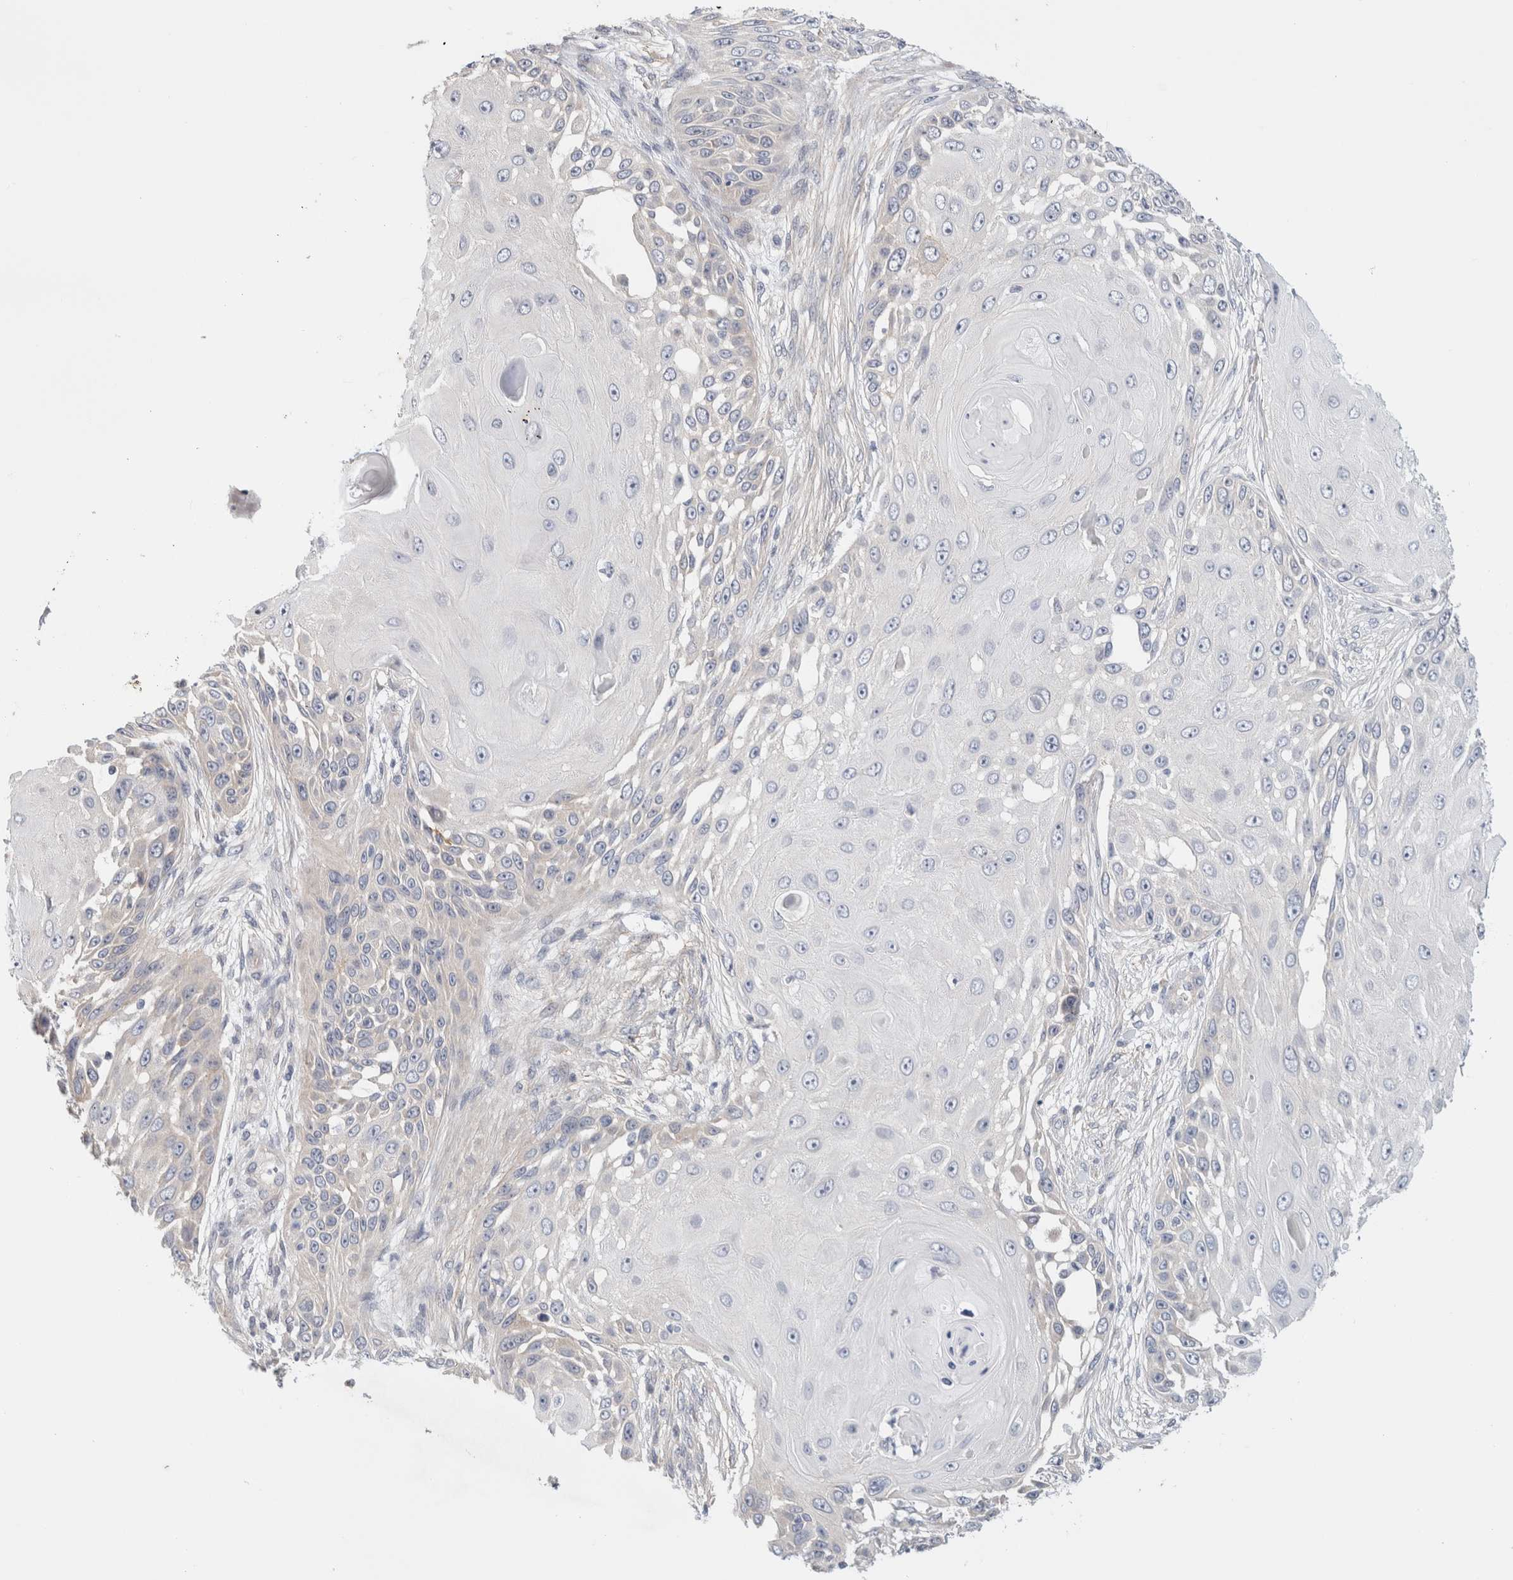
{"staining": {"intensity": "negative", "quantity": "none", "location": "none"}, "tissue": "skin cancer", "cell_type": "Tumor cells", "image_type": "cancer", "snomed": [{"axis": "morphology", "description": "Squamous cell carcinoma, NOS"}, {"axis": "topography", "description": "Skin"}], "caption": "DAB (3,3'-diaminobenzidine) immunohistochemical staining of human skin cancer (squamous cell carcinoma) reveals no significant expression in tumor cells.", "gene": "SPRTN", "patient": {"sex": "female", "age": 44}}